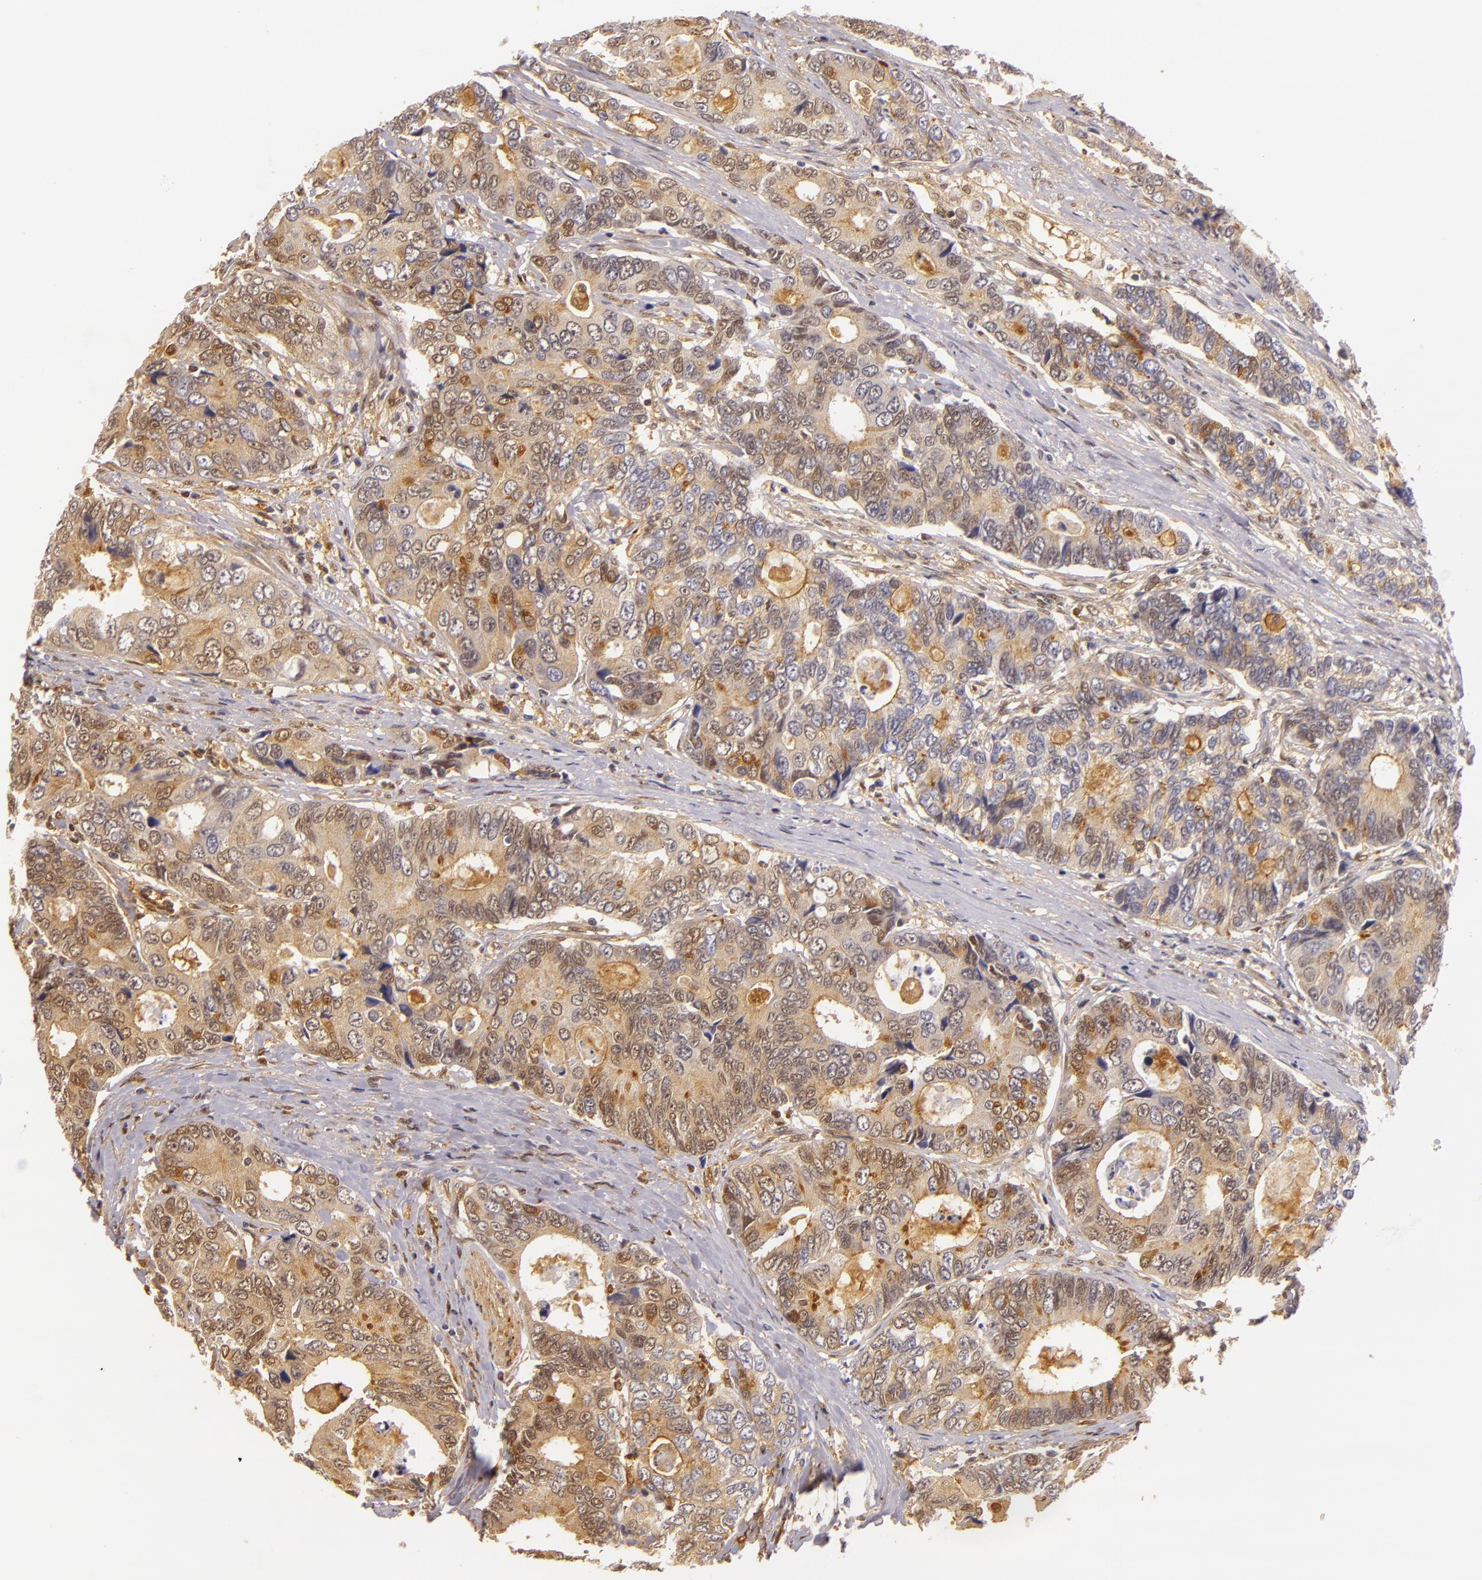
{"staining": {"intensity": "moderate", "quantity": ">75%", "location": "cytoplasmic/membranous"}, "tissue": "colorectal cancer", "cell_type": "Tumor cells", "image_type": "cancer", "snomed": [{"axis": "morphology", "description": "Adenocarcinoma, NOS"}, {"axis": "topography", "description": "Rectum"}], "caption": "Adenocarcinoma (colorectal) stained with DAB (3,3'-diaminobenzidine) IHC shows medium levels of moderate cytoplasmic/membranous expression in approximately >75% of tumor cells. Using DAB (brown) and hematoxylin (blue) stains, captured at high magnification using brightfield microscopy.", "gene": "TOM1", "patient": {"sex": "female", "age": 67}}